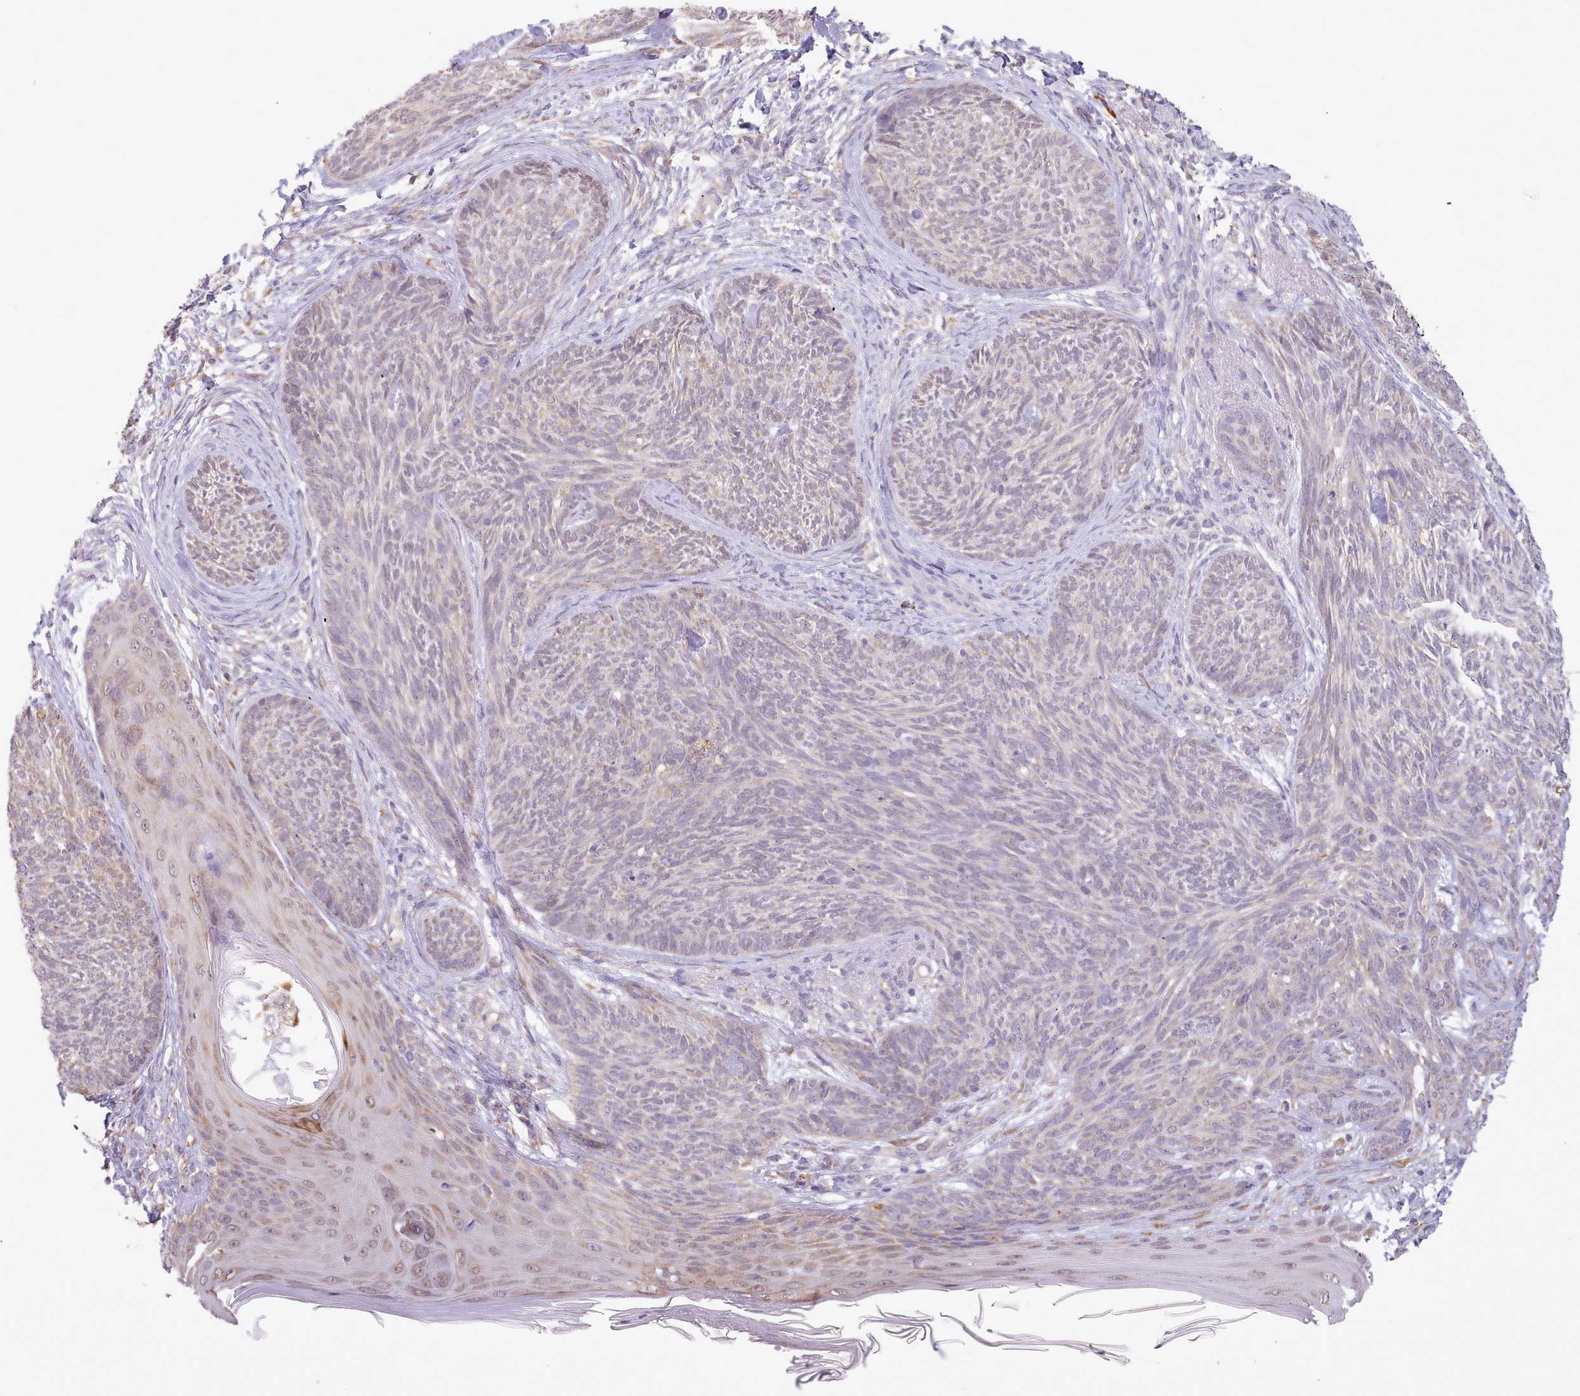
{"staining": {"intensity": "weak", "quantity": "<25%", "location": "cytoplasmic/membranous"}, "tissue": "skin cancer", "cell_type": "Tumor cells", "image_type": "cancer", "snomed": [{"axis": "morphology", "description": "Basal cell carcinoma"}, {"axis": "topography", "description": "Skin"}], "caption": "Basal cell carcinoma (skin) was stained to show a protein in brown. There is no significant expression in tumor cells. (DAB (3,3'-diaminobenzidine) IHC, high magnification).", "gene": "SEC61B", "patient": {"sex": "male", "age": 73}}